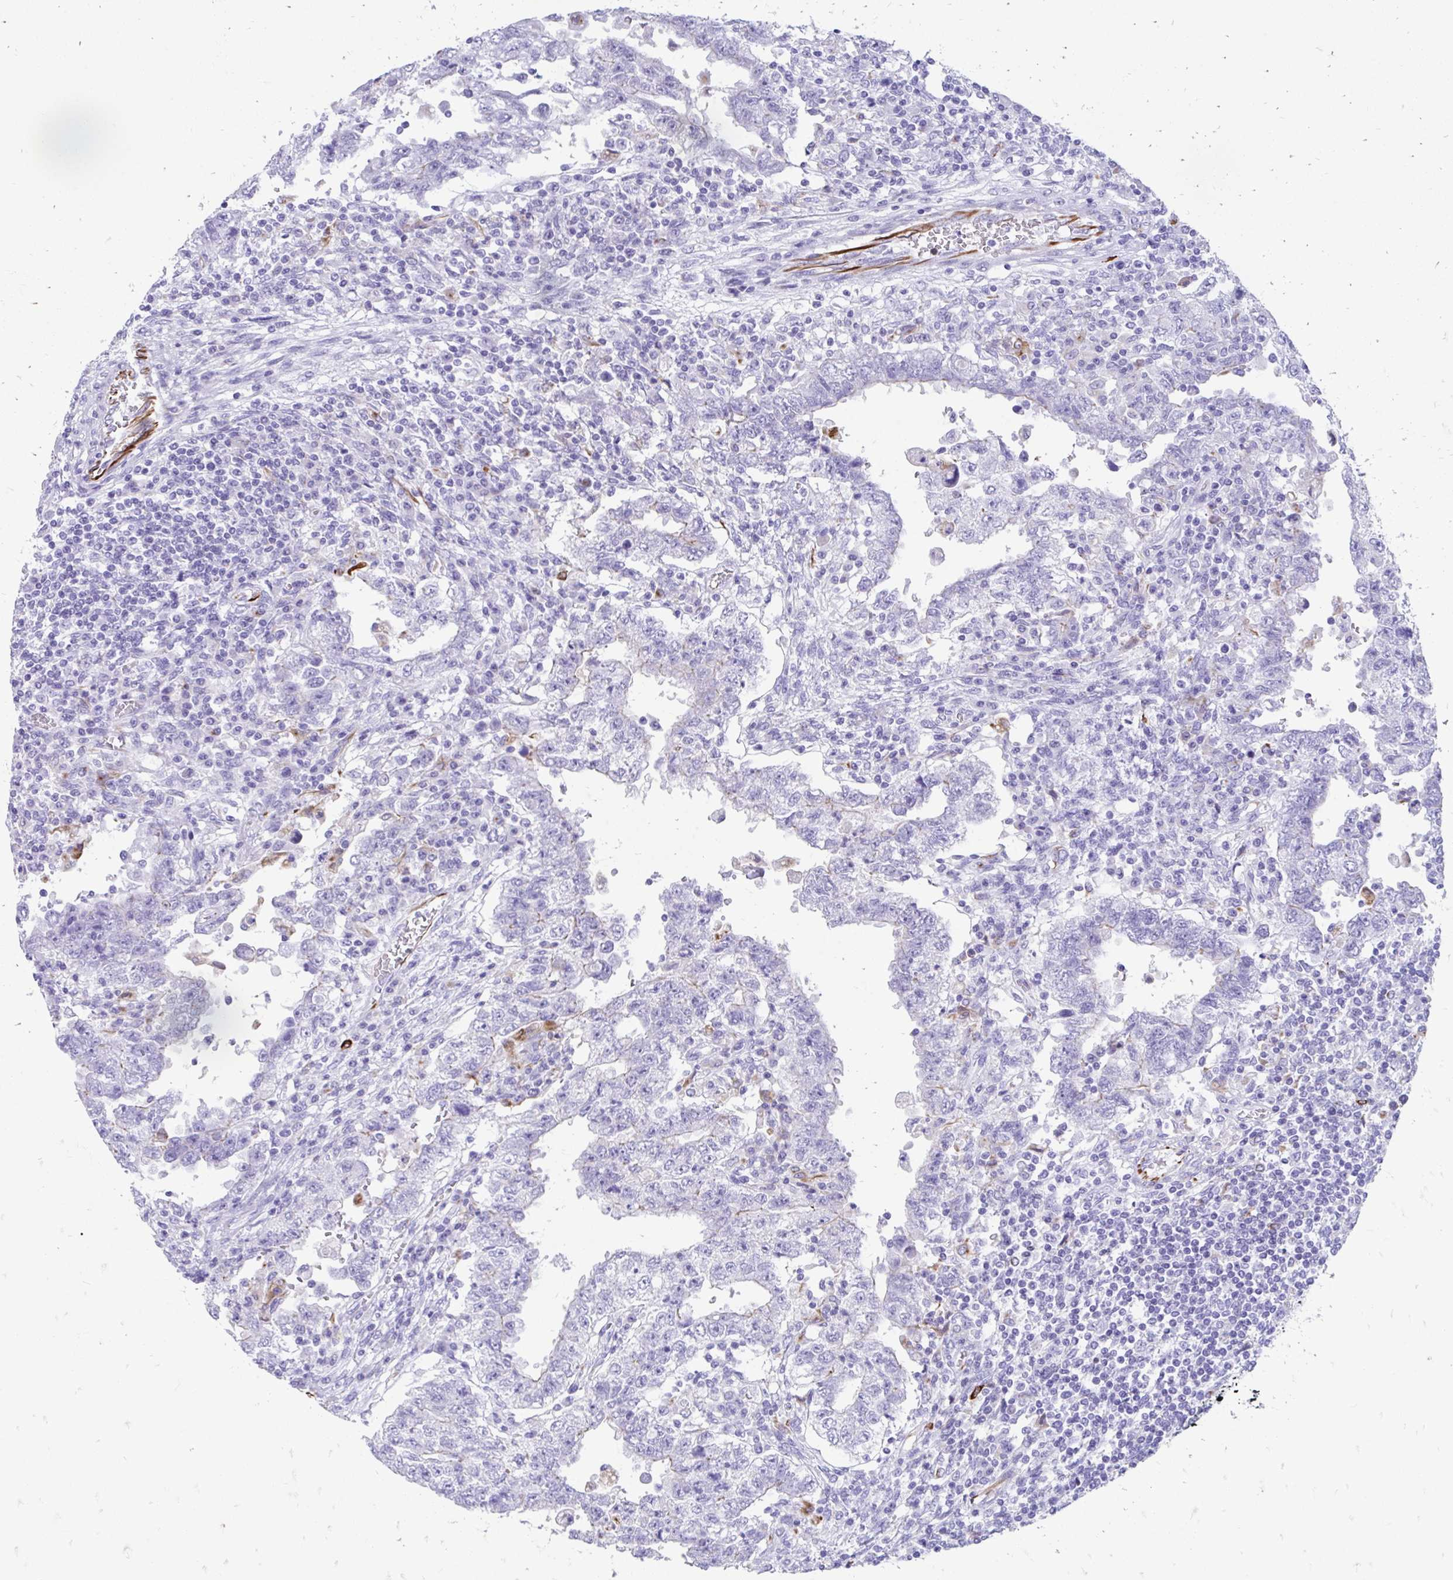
{"staining": {"intensity": "negative", "quantity": "none", "location": "none"}, "tissue": "testis cancer", "cell_type": "Tumor cells", "image_type": "cancer", "snomed": [{"axis": "morphology", "description": "Carcinoma, Embryonal, NOS"}, {"axis": "topography", "description": "Testis"}], "caption": "A high-resolution photomicrograph shows IHC staining of testis cancer, which displays no significant positivity in tumor cells.", "gene": "ZNF699", "patient": {"sex": "male", "age": 26}}